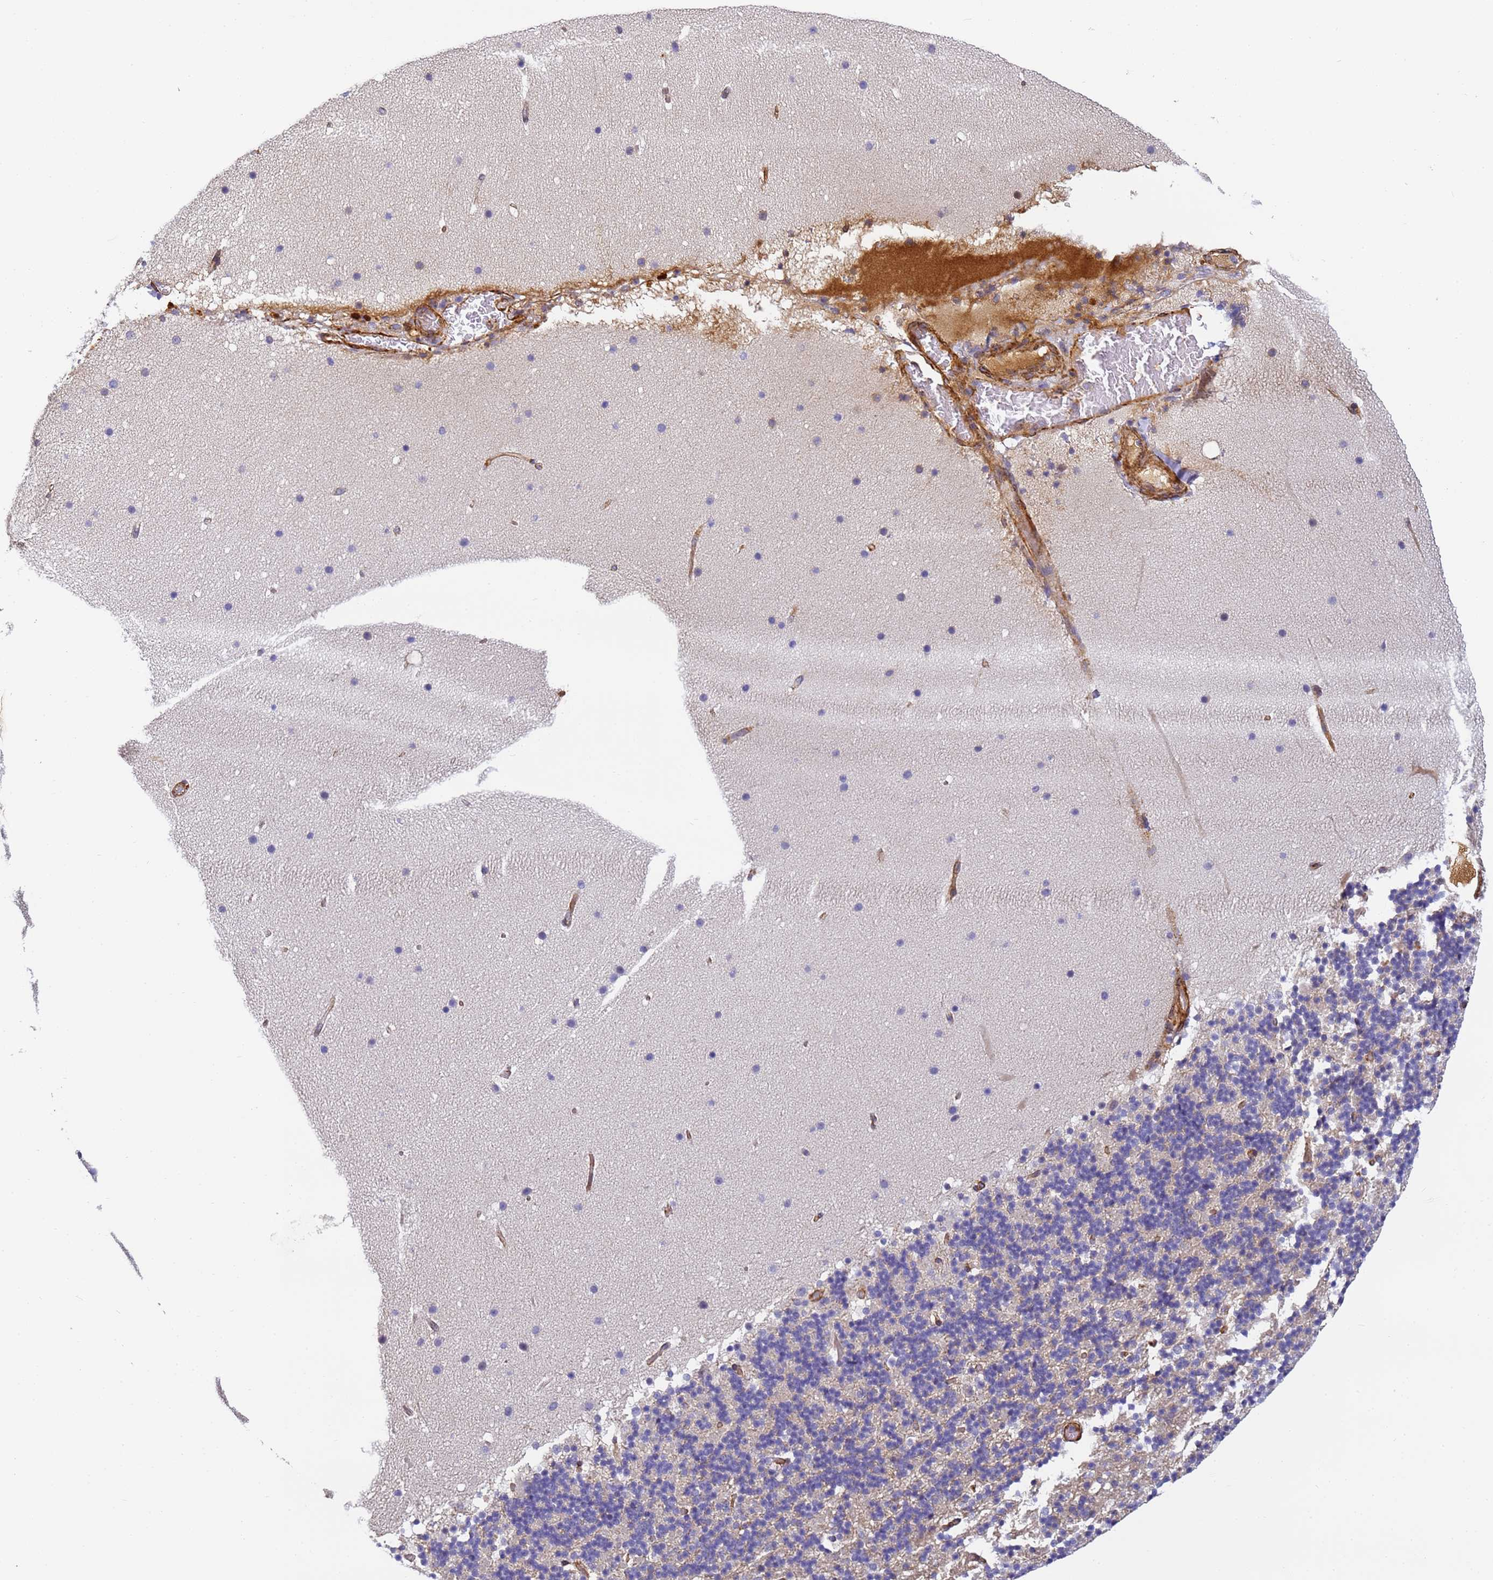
{"staining": {"intensity": "negative", "quantity": "none", "location": "none"}, "tissue": "cerebellum", "cell_type": "Cells in granular layer", "image_type": "normal", "snomed": [{"axis": "morphology", "description": "Normal tissue, NOS"}, {"axis": "topography", "description": "Cerebellum"}], "caption": "DAB (3,3'-diaminobenzidine) immunohistochemical staining of normal human cerebellum demonstrates no significant positivity in cells in granular layer. The staining was performed using DAB (3,3'-diaminobenzidine) to visualize the protein expression in brown, while the nuclei were stained in blue with hematoxylin (Magnification: 20x).", "gene": "CFHR1", "patient": {"sex": "male", "age": 57}}